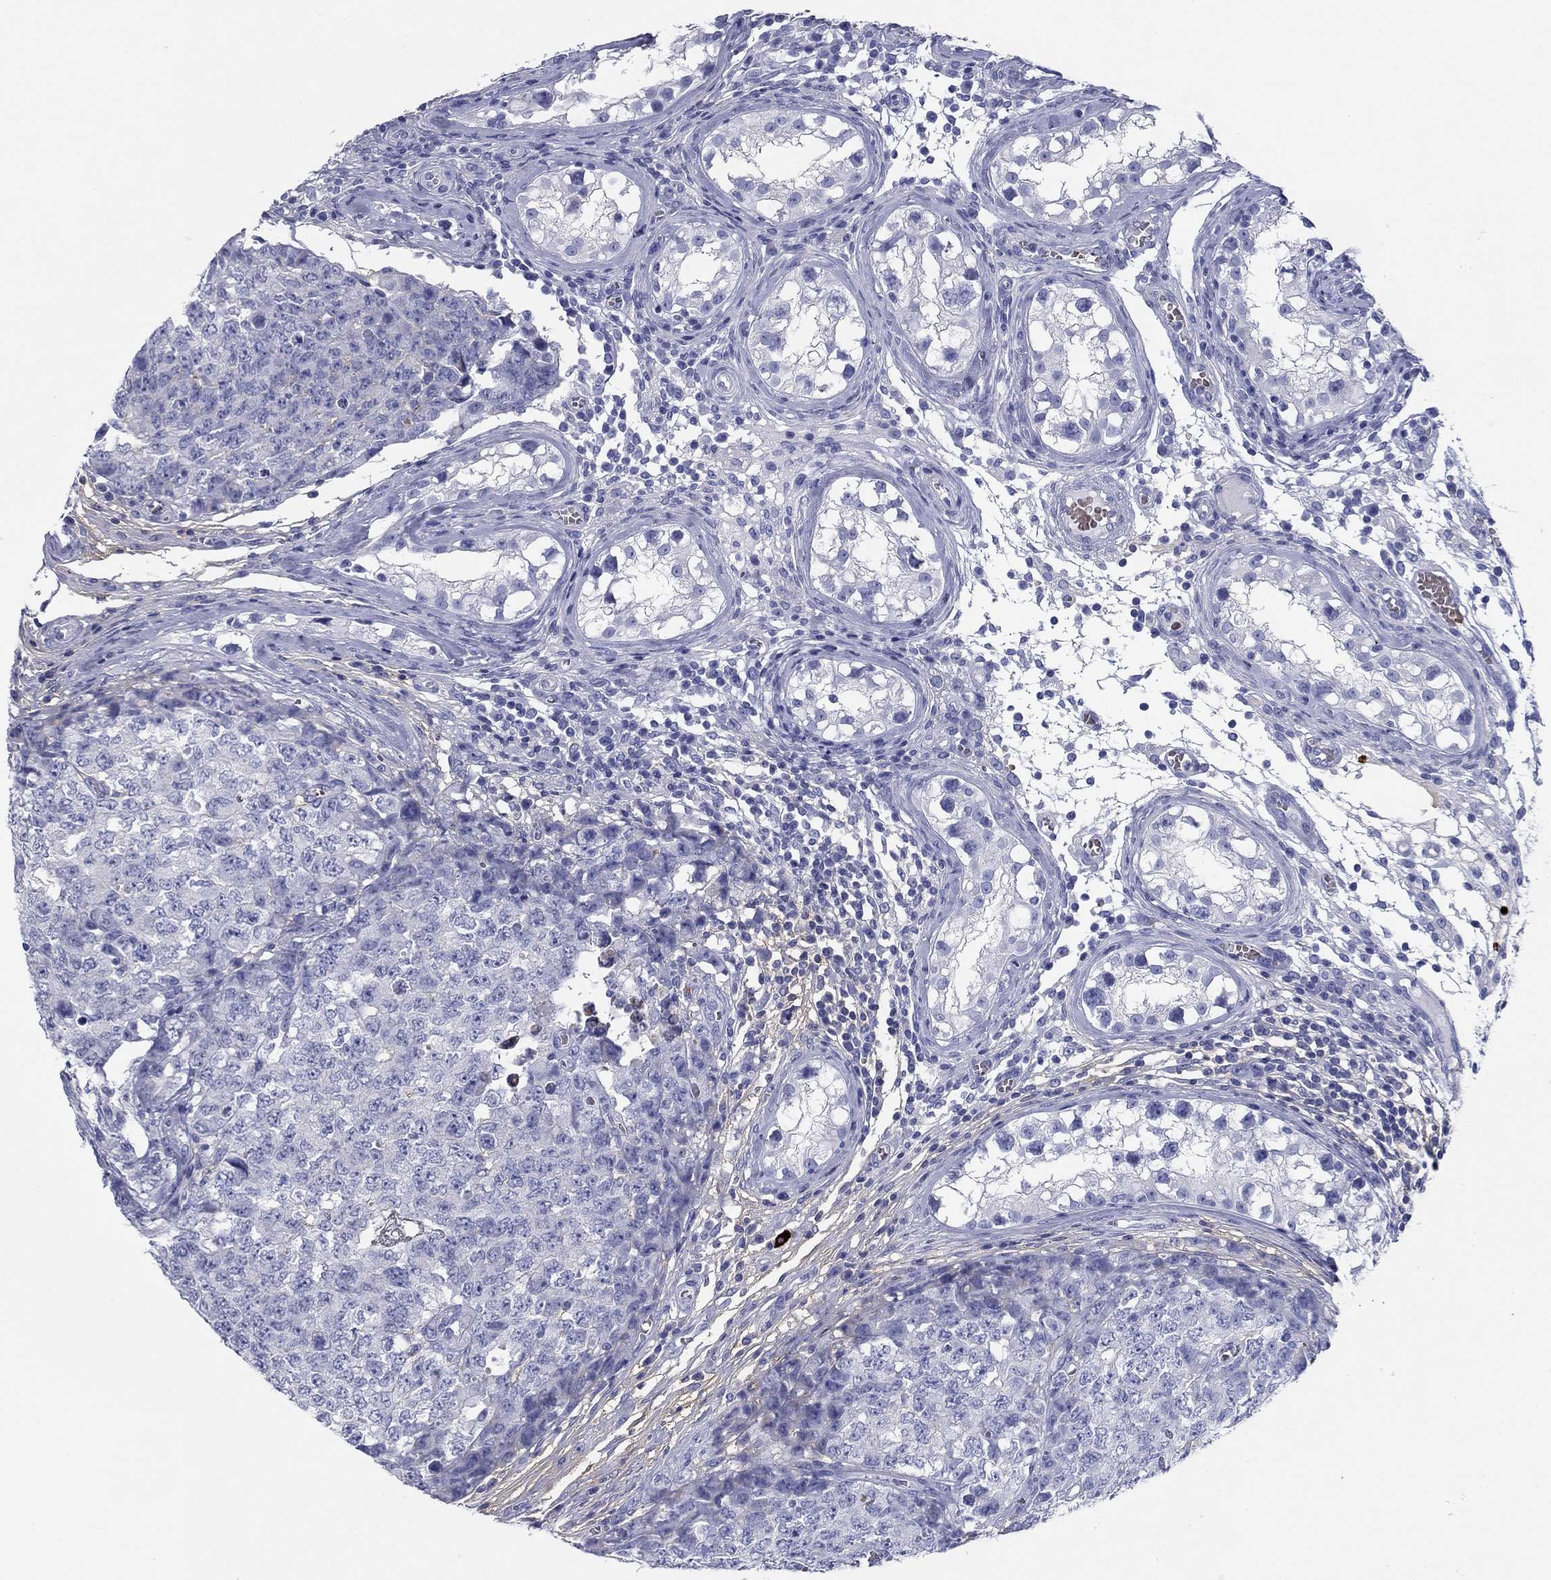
{"staining": {"intensity": "negative", "quantity": "none", "location": "none"}, "tissue": "testis cancer", "cell_type": "Tumor cells", "image_type": "cancer", "snomed": [{"axis": "morphology", "description": "Carcinoma, Embryonal, NOS"}, {"axis": "topography", "description": "Testis"}], "caption": "Tumor cells are negative for protein expression in human testis cancer.", "gene": "CD40LG", "patient": {"sex": "male", "age": 23}}